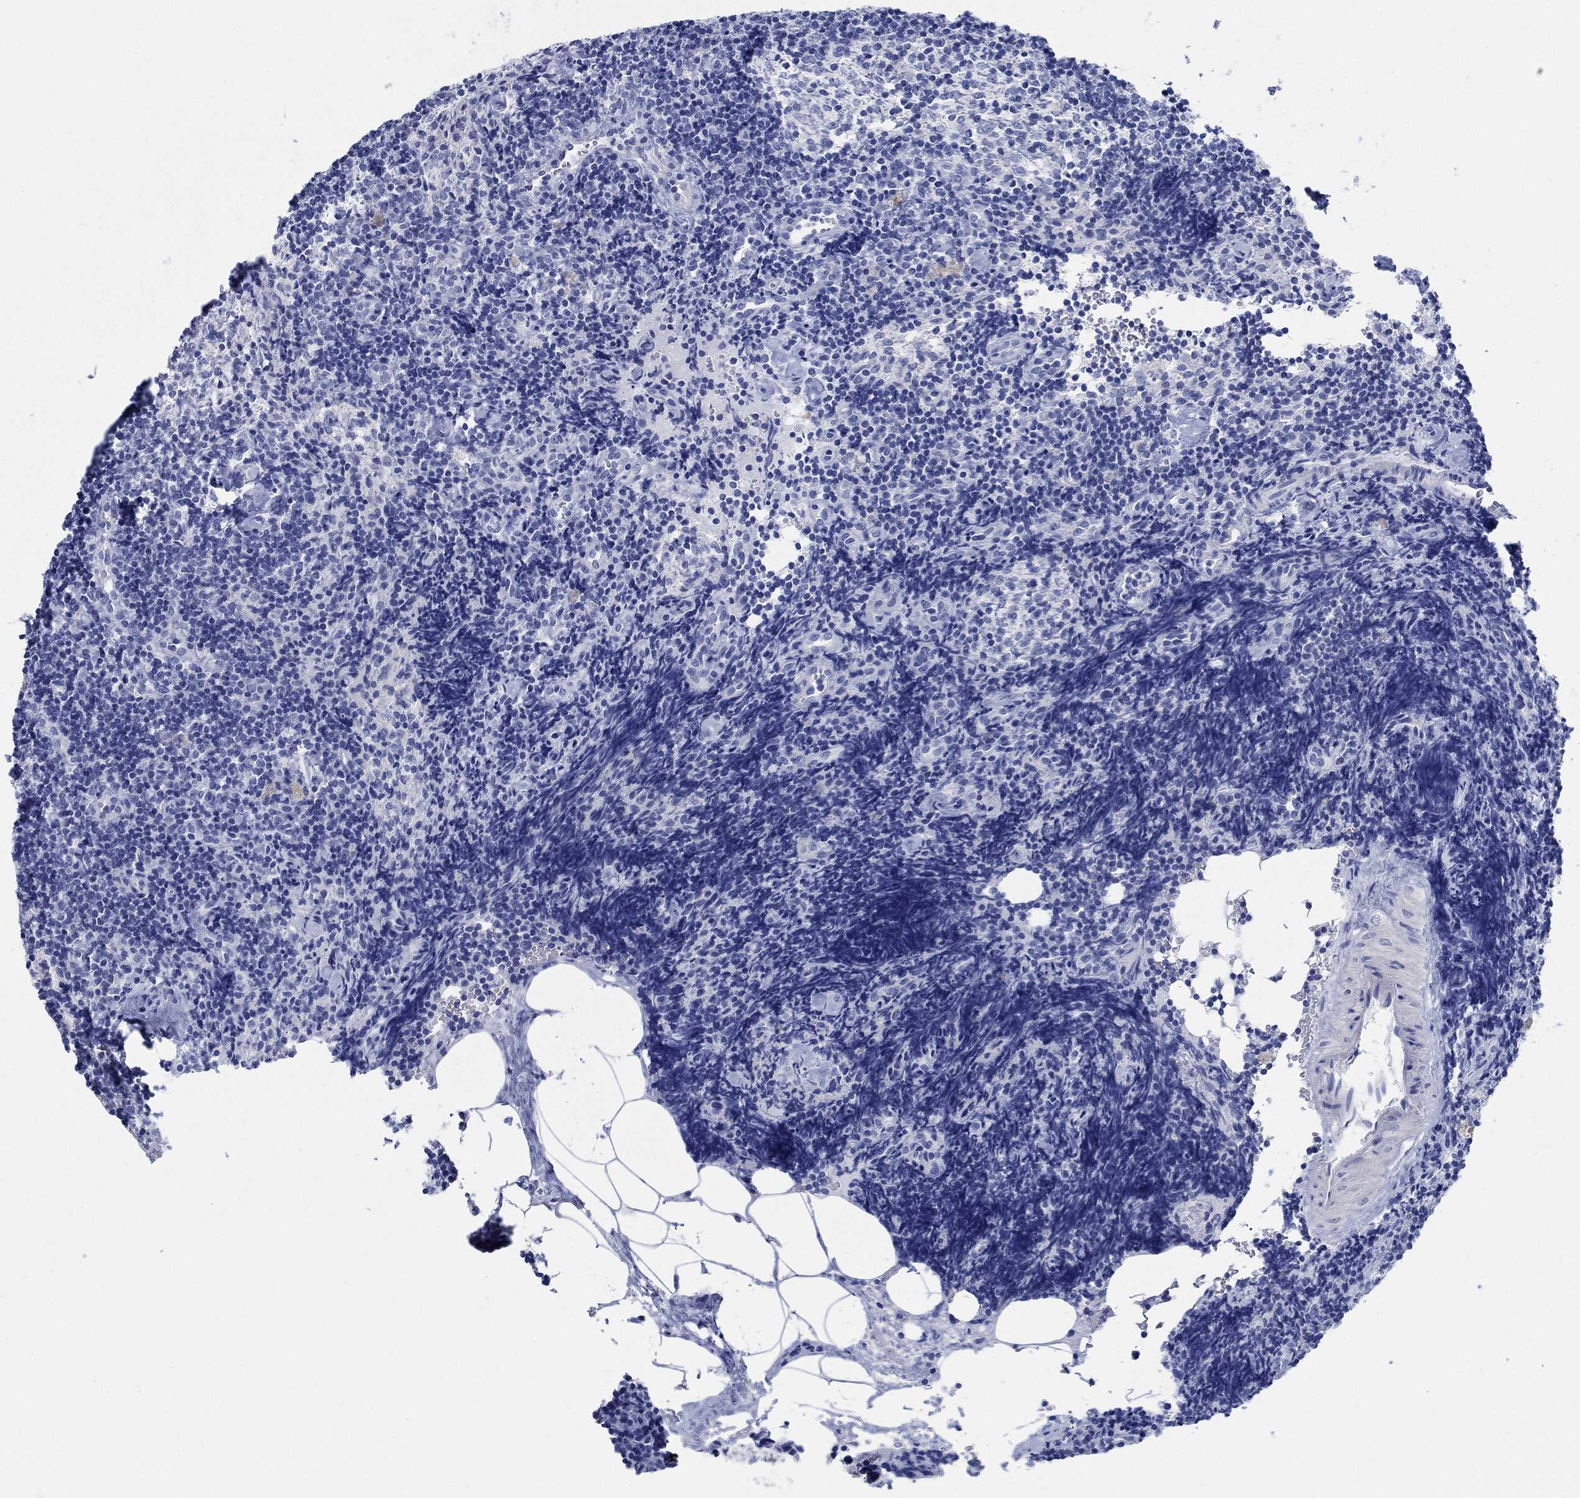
{"staining": {"intensity": "negative", "quantity": "none", "location": "none"}, "tissue": "lymph node", "cell_type": "Germinal center cells", "image_type": "normal", "snomed": [{"axis": "morphology", "description": "Normal tissue, NOS"}, {"axis": "topography", "description": "Lymph node"}], "caption": "DAB immunohistochemical staining of normal human lymph node exhibits no significant staining in germinal center cells.", "gene": "RBM20", "patient": {"sex": "female", "age": 42}}